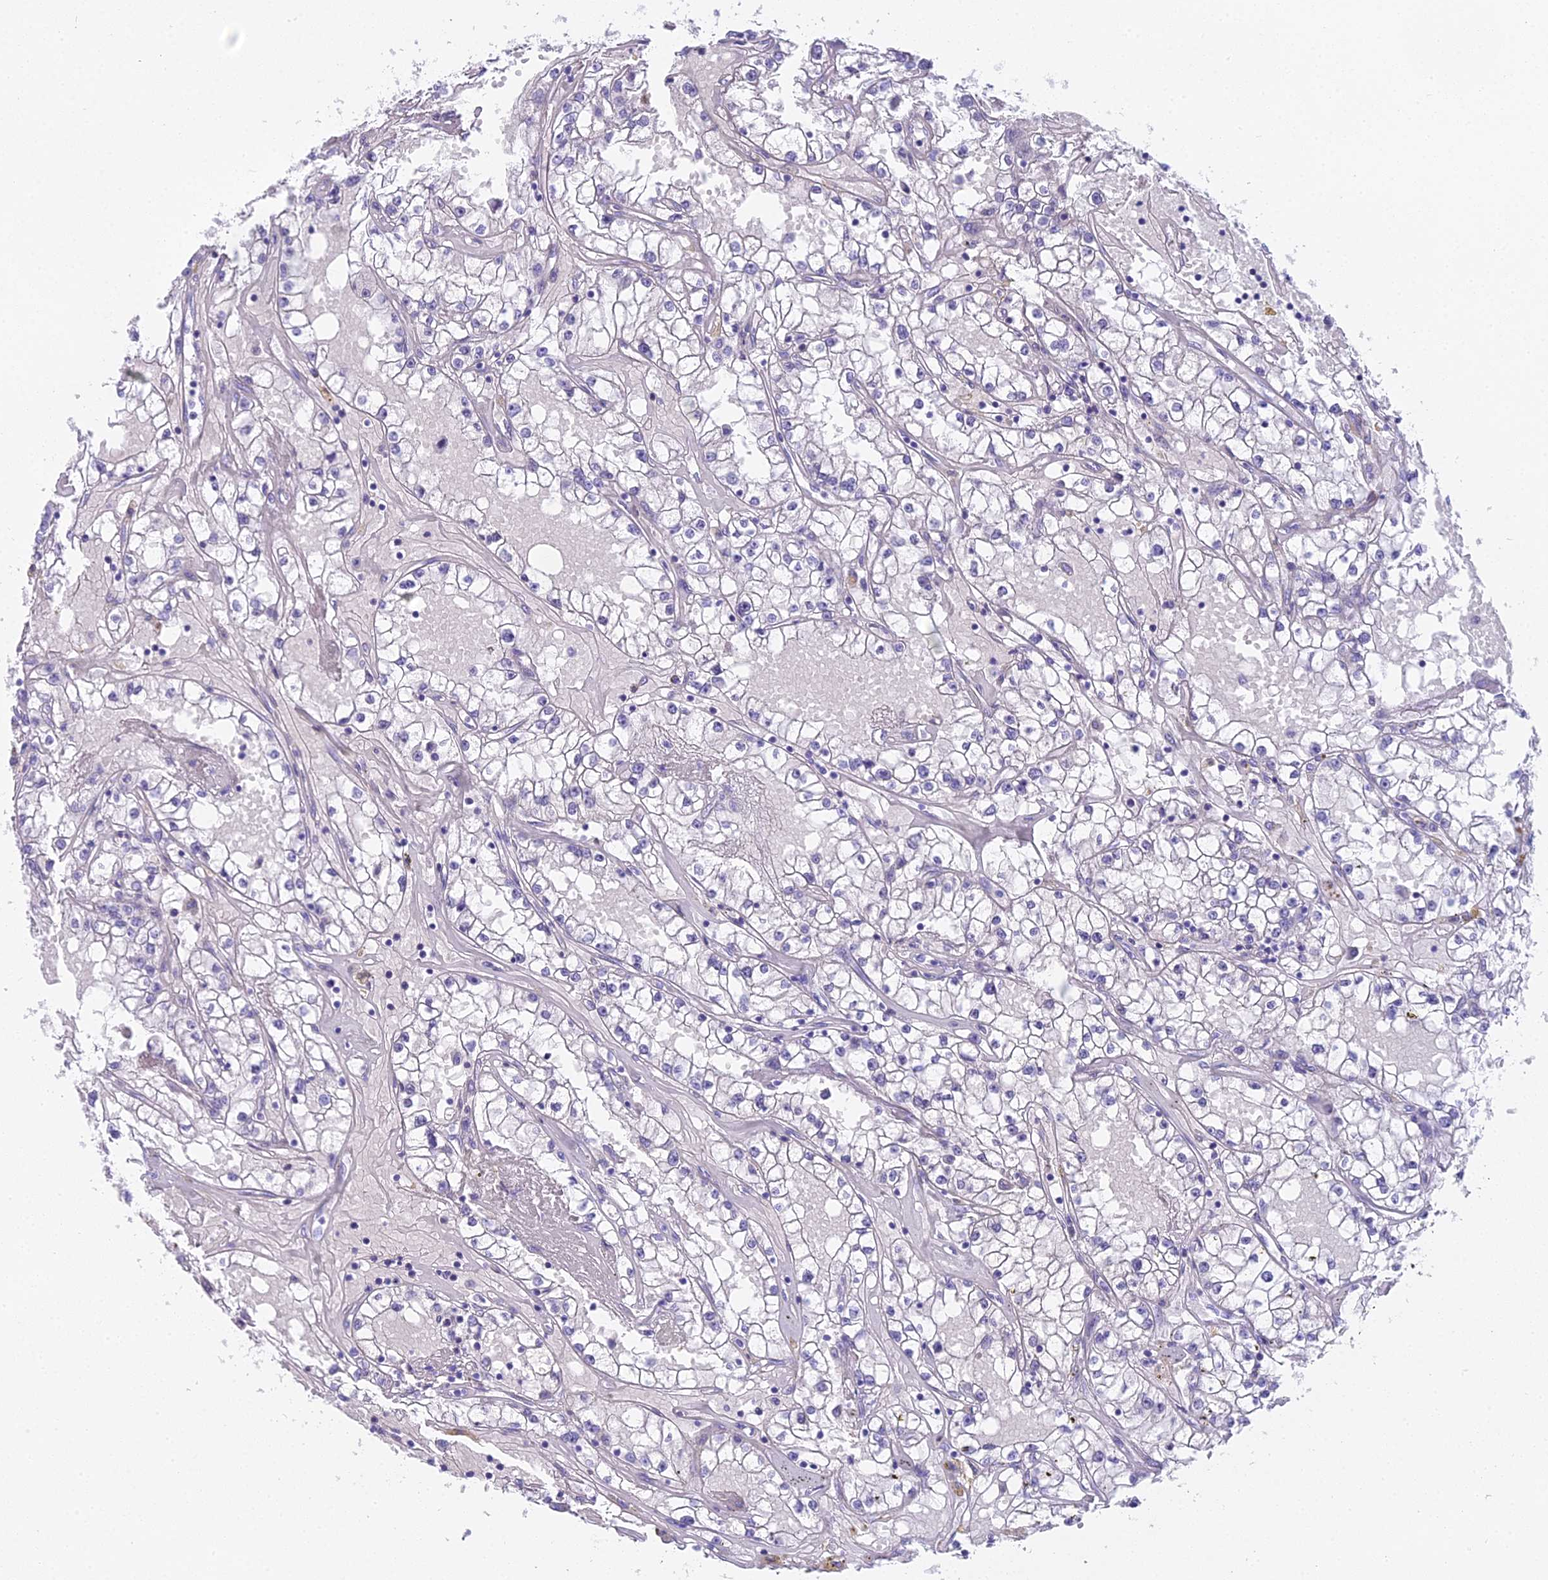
{"staining": {"intensity": "negative", "quantity": "none", "location": "none"}, "tissue": "renal cancer", "cell_type": "Tumor cells", "image_type": "cancer", "snomed": [{"axis": "morphology", "description": "Adenocarcinoma, NOS"}, {"axis": "topography", "description": "Kidney"}], "caption": "The IHC photomicrograph has no significant expression in tumor cells of renal cancer tissue.", "gene": "UNC80", "patient": {"sex": "male", "age": 56}}